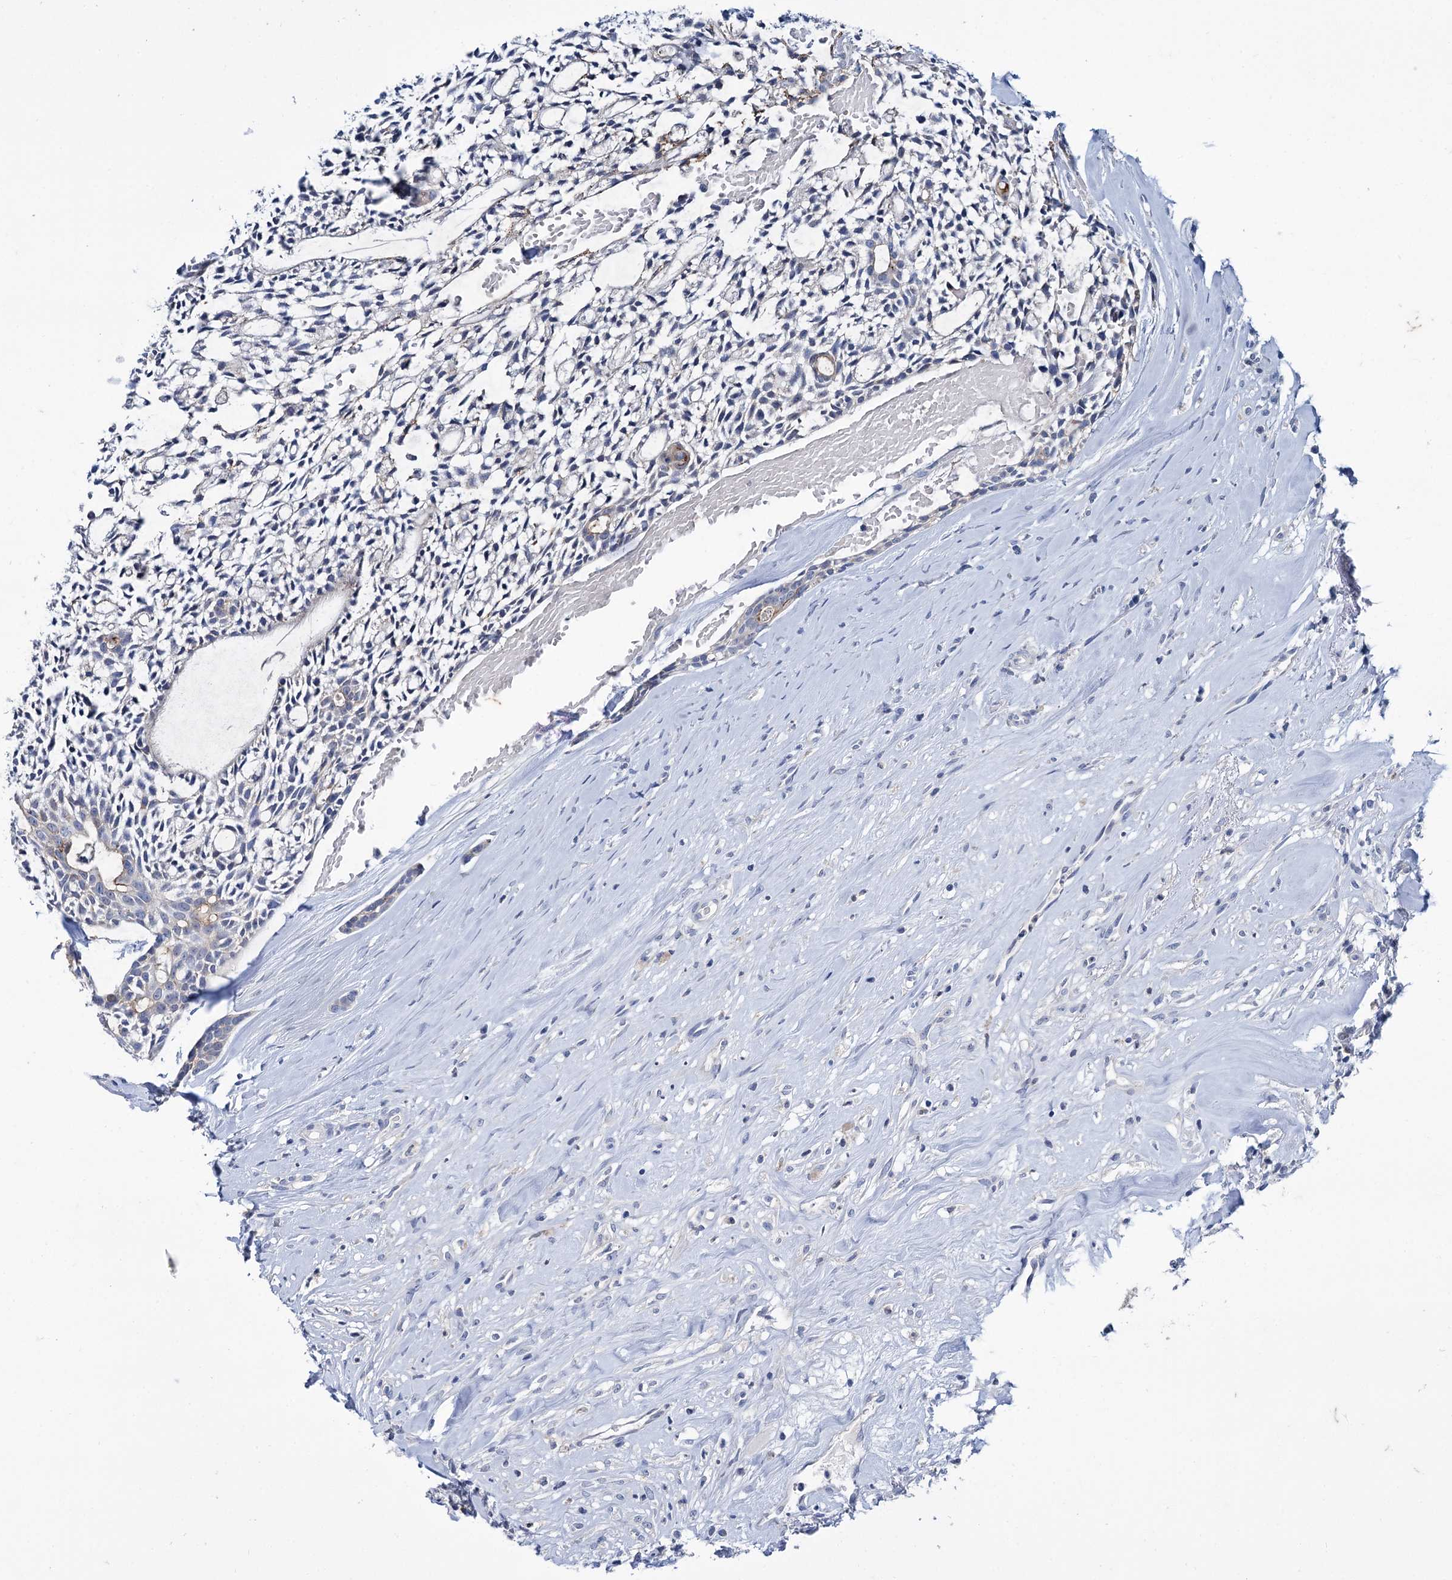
{"staining": {"intensity": "negative", "quantity": "none", "location": "none"}, "tissue": "head and neck cancer", "cell_type": "Tumor cells", "image_type": "cancer", "snomed": [{"axis": "morphology", "description": "Adenocarcinoma, NOS"}, {"axis": "topography", "description": "Subcutis"}, {"axis": "topography", "description": "Head-Neck"}], "caption": "This is an IHC micrograph of head and neck cancer. There is no expression in tumor cells.", "gene": "MID1IP1", "patient": {"sex": "female", "age": 73}}